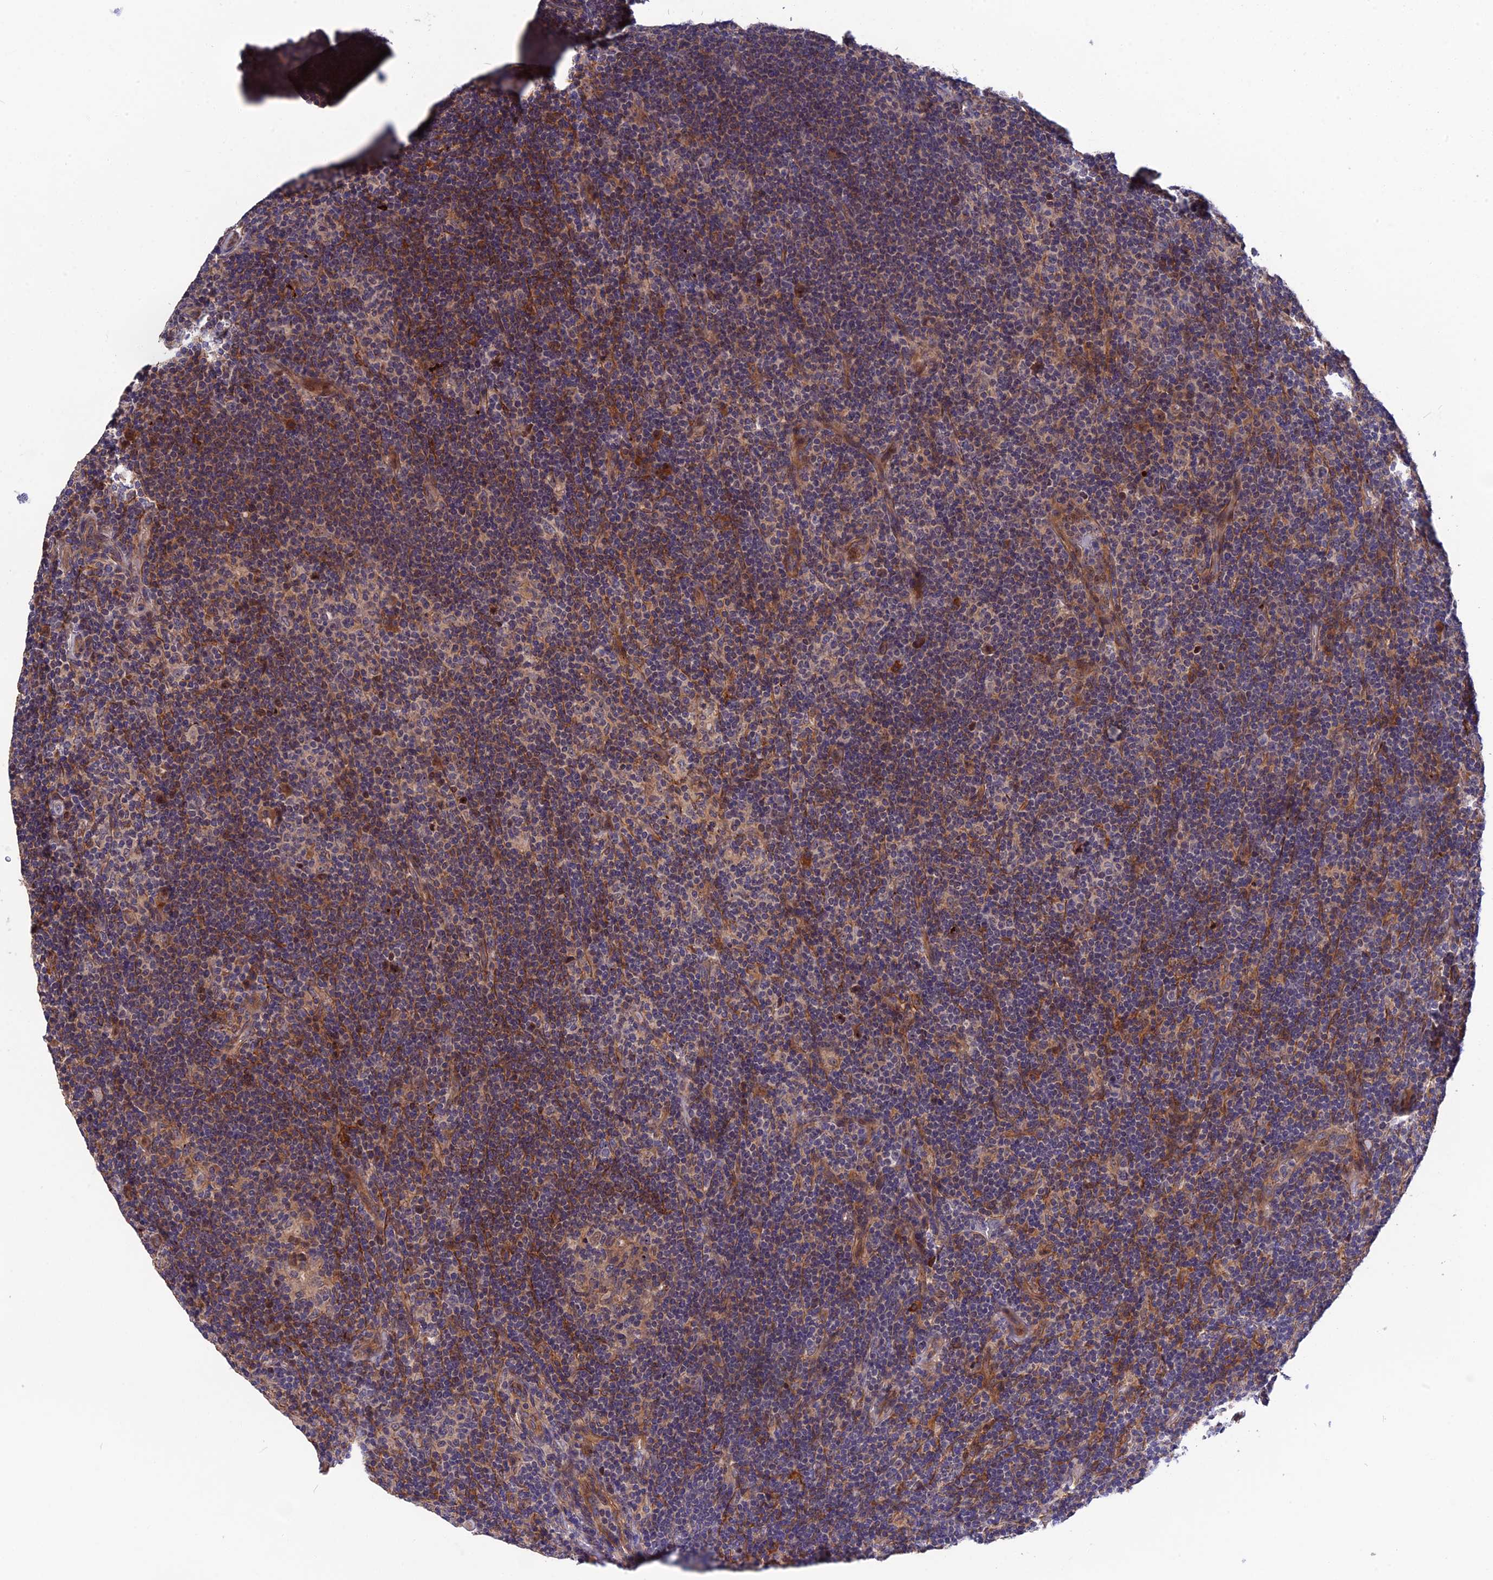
{"staining": {"intensity": "negative", "quantity": "none", "location": "none"}, "tissue": "lymphoma", "cell_type": "Tumor cells", "image_type": "cancer", "snomed": [{"axis": "morphology", "description": "Hodgkin's disease, NOS"}, {"axis": "topography", "description": "Lymph node"}], "caption": "This is a image of IHC staining of lymphoma, which shows no expression in tumor cells. (Stains: DAB immunohistochemistry (IHC) with hematoxylin counter stain, Microscopy: brightfield microscopy at high magnification).", "gene": "CRACD", "patient": {"sex": "female", "age": 57}}